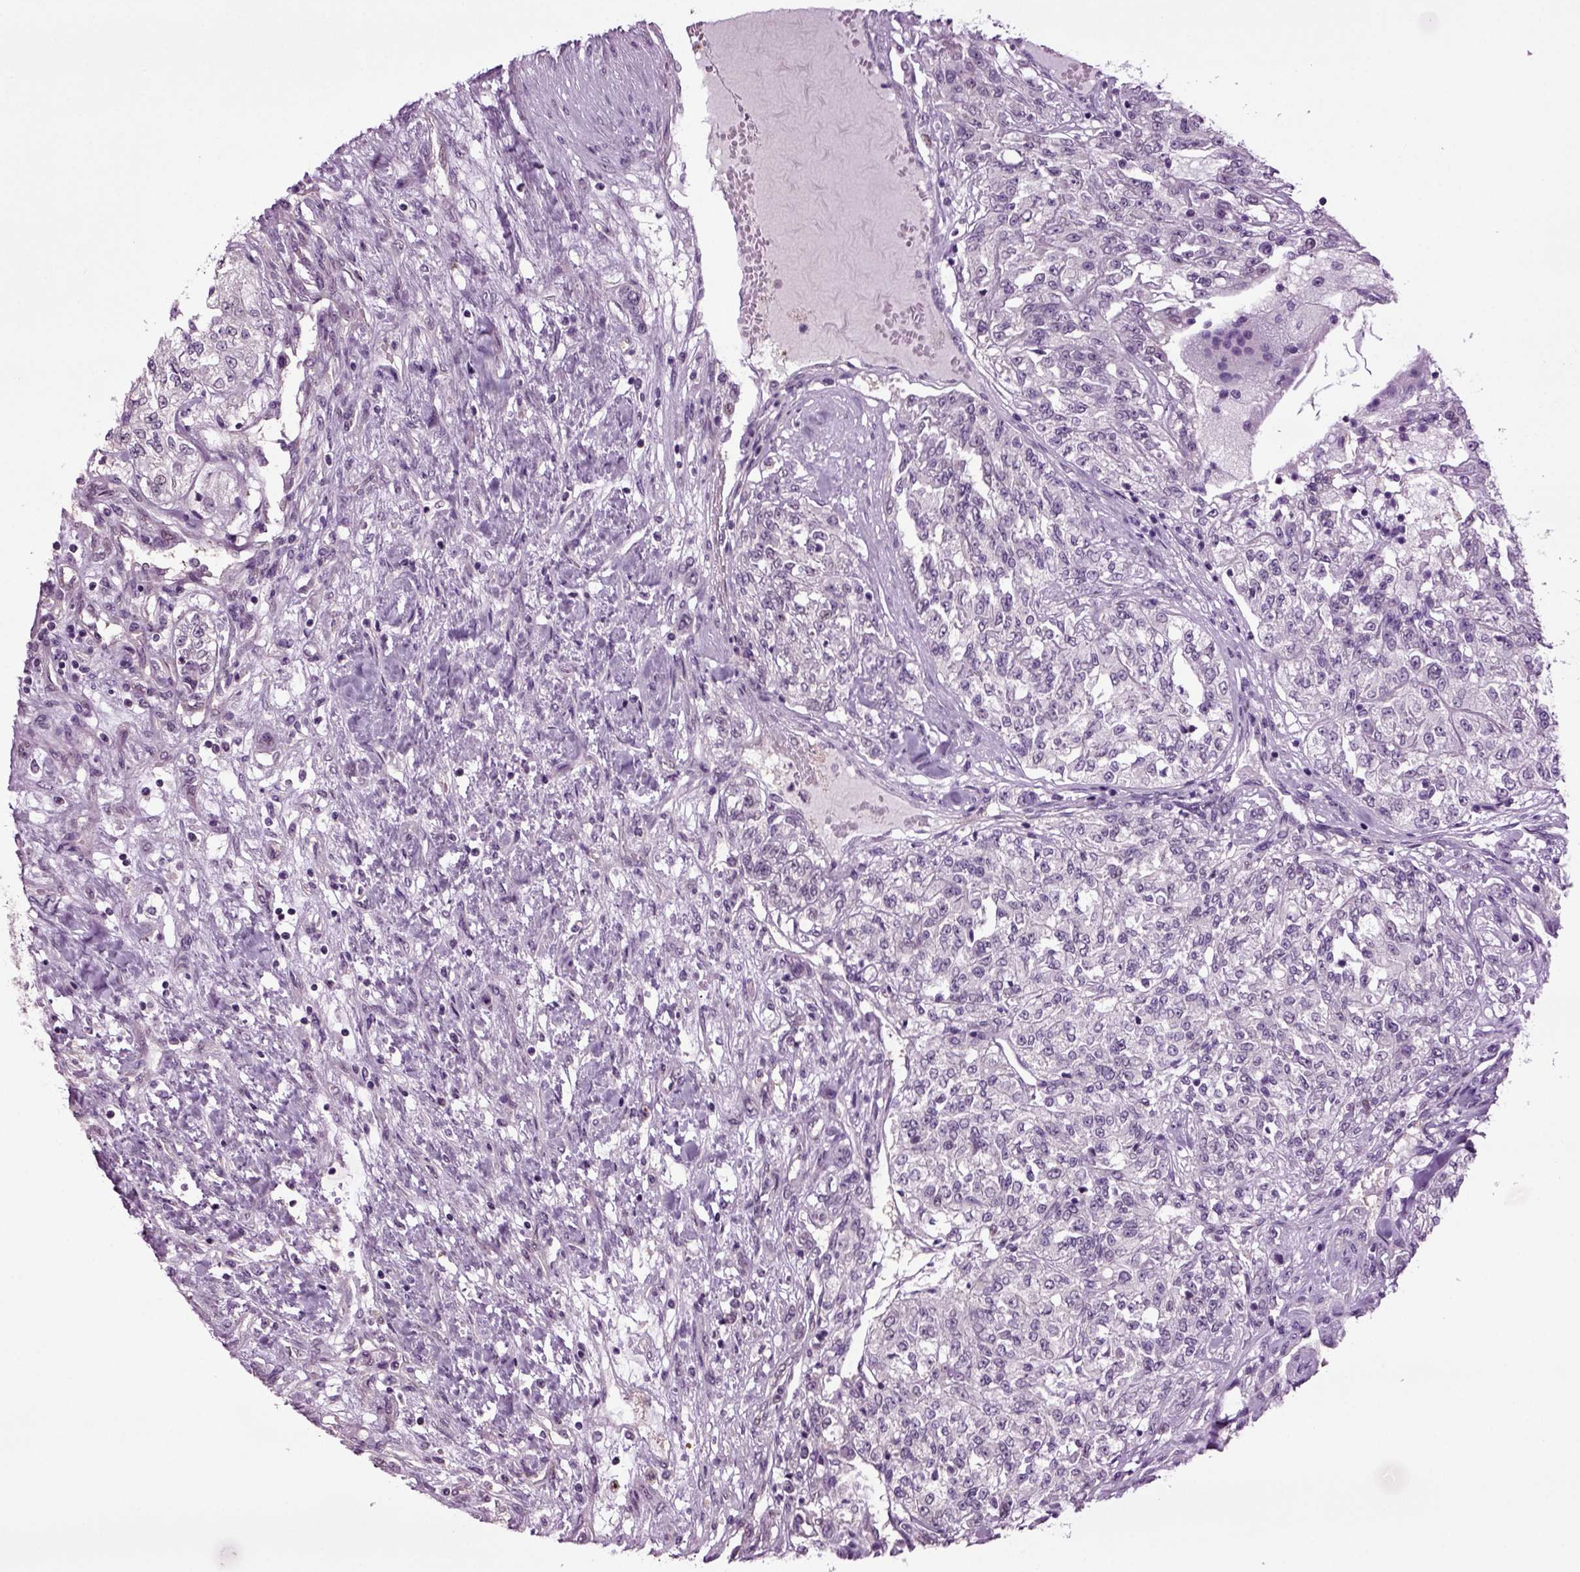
{"staining": {"intensity": "negative", "quantity": "none", "location": "none"}, "tissue": "renal cancer", "cell_type": "Tumor cells", "image_type": "cancer", "snomed": [{"axis": "morphology", "description": "Adenocarcinoma, NOS"}, {"axis": "topography", "description": "Kidney"}], "caption": "The photomicrograph demonstrates no staining of tumor cells in renal adenocarcinoma.", "gene": "PLCH2", "patient": {"sex": "female", "age": 63}}